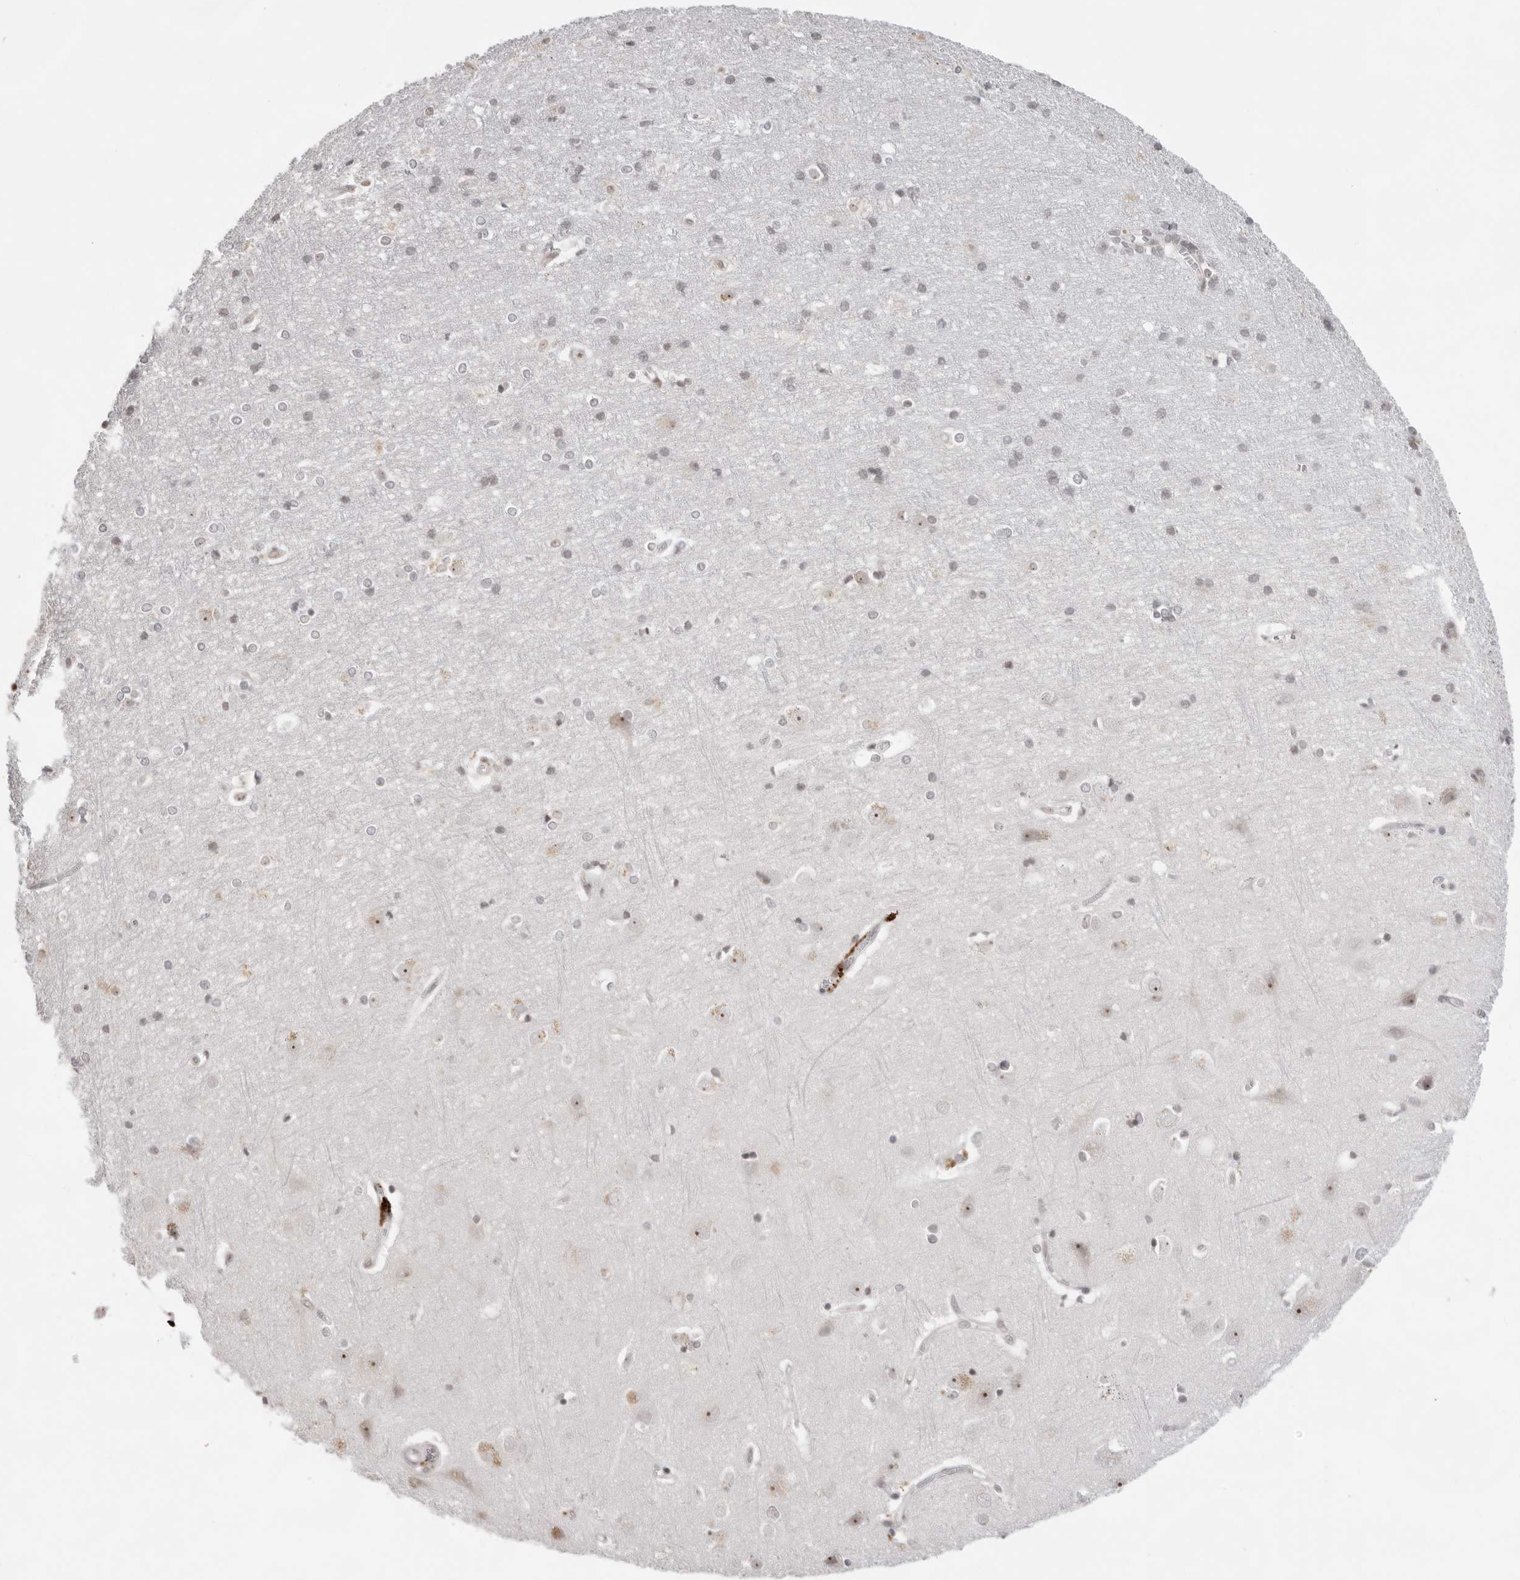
{"staining": {"intensity": "negative", "quantity": "none", "location": "none"}, "tissue": "cerebral cortex", "cell_type": "Endothelial cells", "image_type": "normal", "snomed": [{"axis": "morphology", "description": "Normal tissue, NOS"}, {"axis": "topography", "description": "Cerebral cortex"}], "caption": "This is an IHC histopathology image of unremarkable human cerebral cortex. There is no expression in endothelial cells.", "gene": "EXOSC10", "patient": {"sex": "male", "age": 54}}